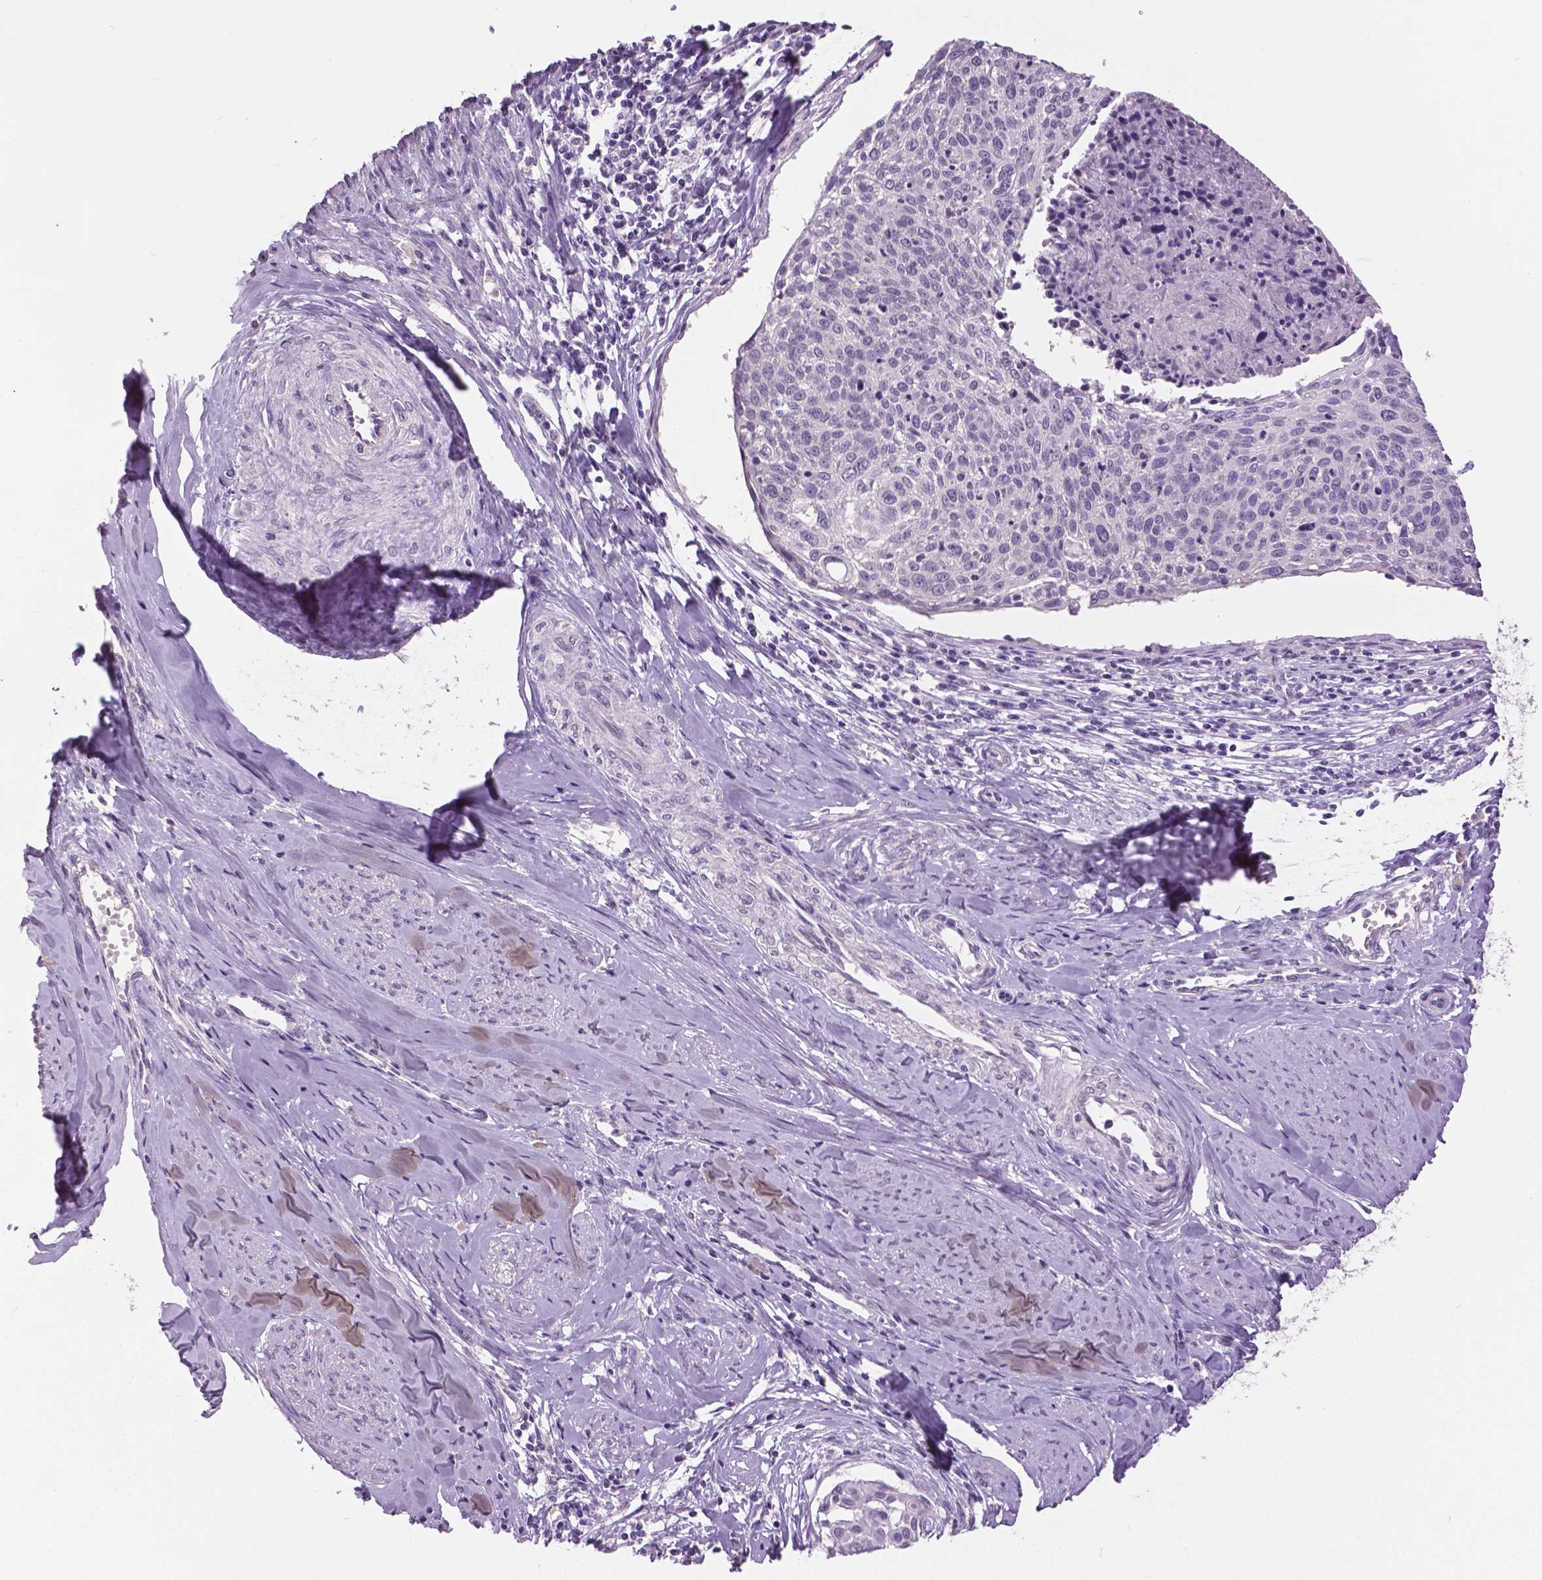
{"staining": {"intensity": "negative", "quantity": "none", "location": "none"}, "tissue": "cervical cancer", "cell_type": "Tumor cells", "image_type": "cancer", "snomed": [{"axis": "morphology", "description": "Squamous cell carcinoma, NOS"}, {"axis": "topography", "description": "Cervix"}], "caption": "A high-resolution photomicrograph shows immunohistochemistry (IHC) staining of cervical cancer, which demonstrates no significant positivity in tumor cells.", "gene": "GRIN2A", "patient": {"sex": "female", "age": 49}}